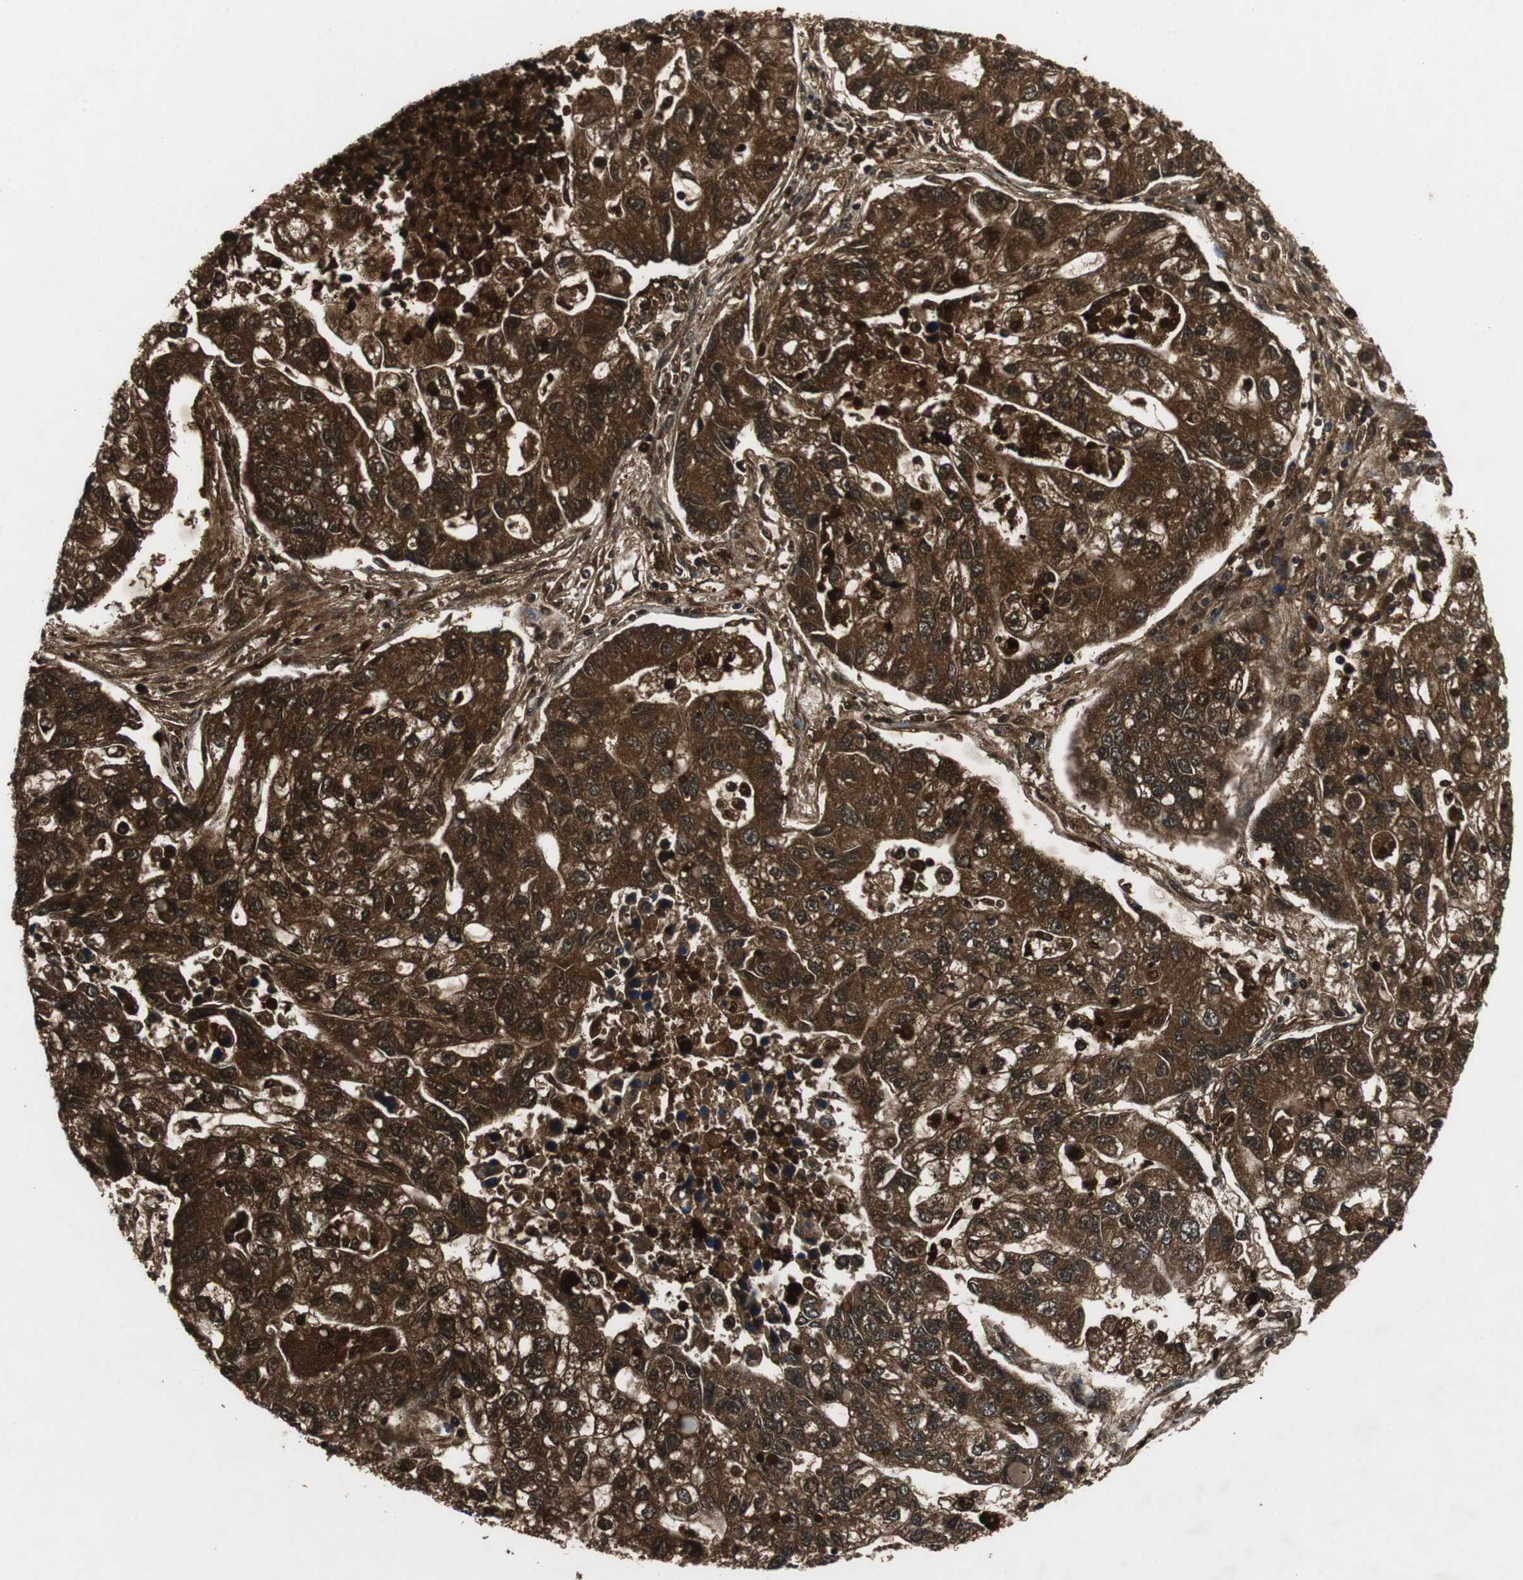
{"staining": {"intensity": "strong", "quantity": ">75%", "location": "cytoplasmic/membranous,nuclear"}, "tissue": "lung cancer", "cell_type": "Tumor cells", "image_type": "cancer", "snomed": [{"axis": "morphology", "description": "Adenocarcinoma, NOS"}, {"axis": "topography", "description": "Lung"}], "caption": "Strong cytoplasmic/membranous and nuclear protein staining is identified in about >75% of tumor cells in adenocarcinoma (lung). Immunohistochemistry (ihc) stains the protein in brown and the nuclei are stained blue.", "gene": "ORM1", "patient": {"sex": "female", "age": 51}}